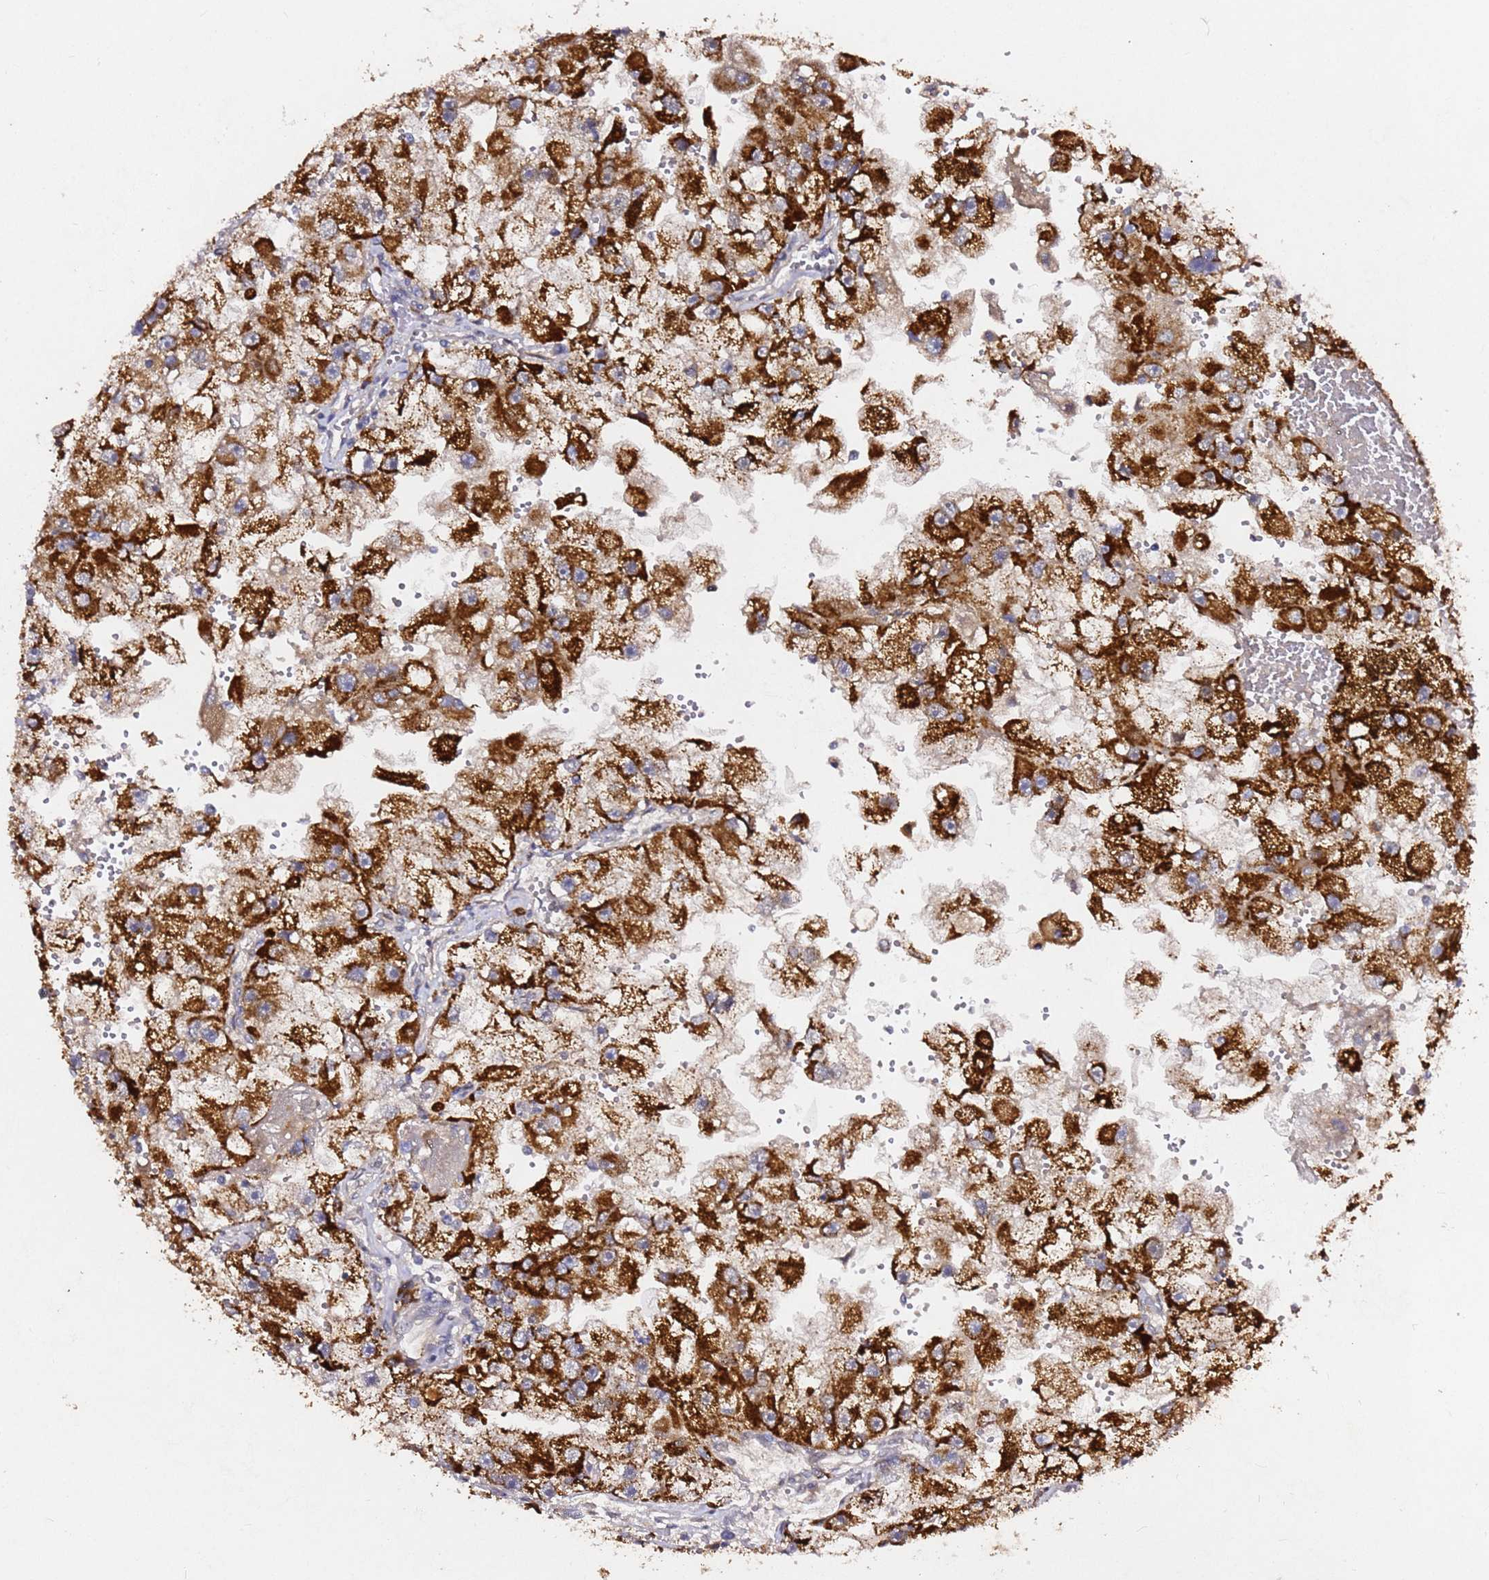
{"staining": {"intensity": "strong", "quantity": ">75%", "location": "cytoplasmic/membranous"}, "tissue": "renal cancer", "cell_type": "Tumor cells", "image_type": "cancer", "snomed": [{"axis": "morphology", "description": "Adenocarcinoma, NOS"}, {"axis": "topography", "description": "Kidney"}], "caption": "Immunohistochemical staining of renal cancer exhibits high levels of strong cytoplasmic/membranous expression in about >75% of tumor cells.", "gene": "ALG11", "patient": {"sex": "male", "age": 63}}